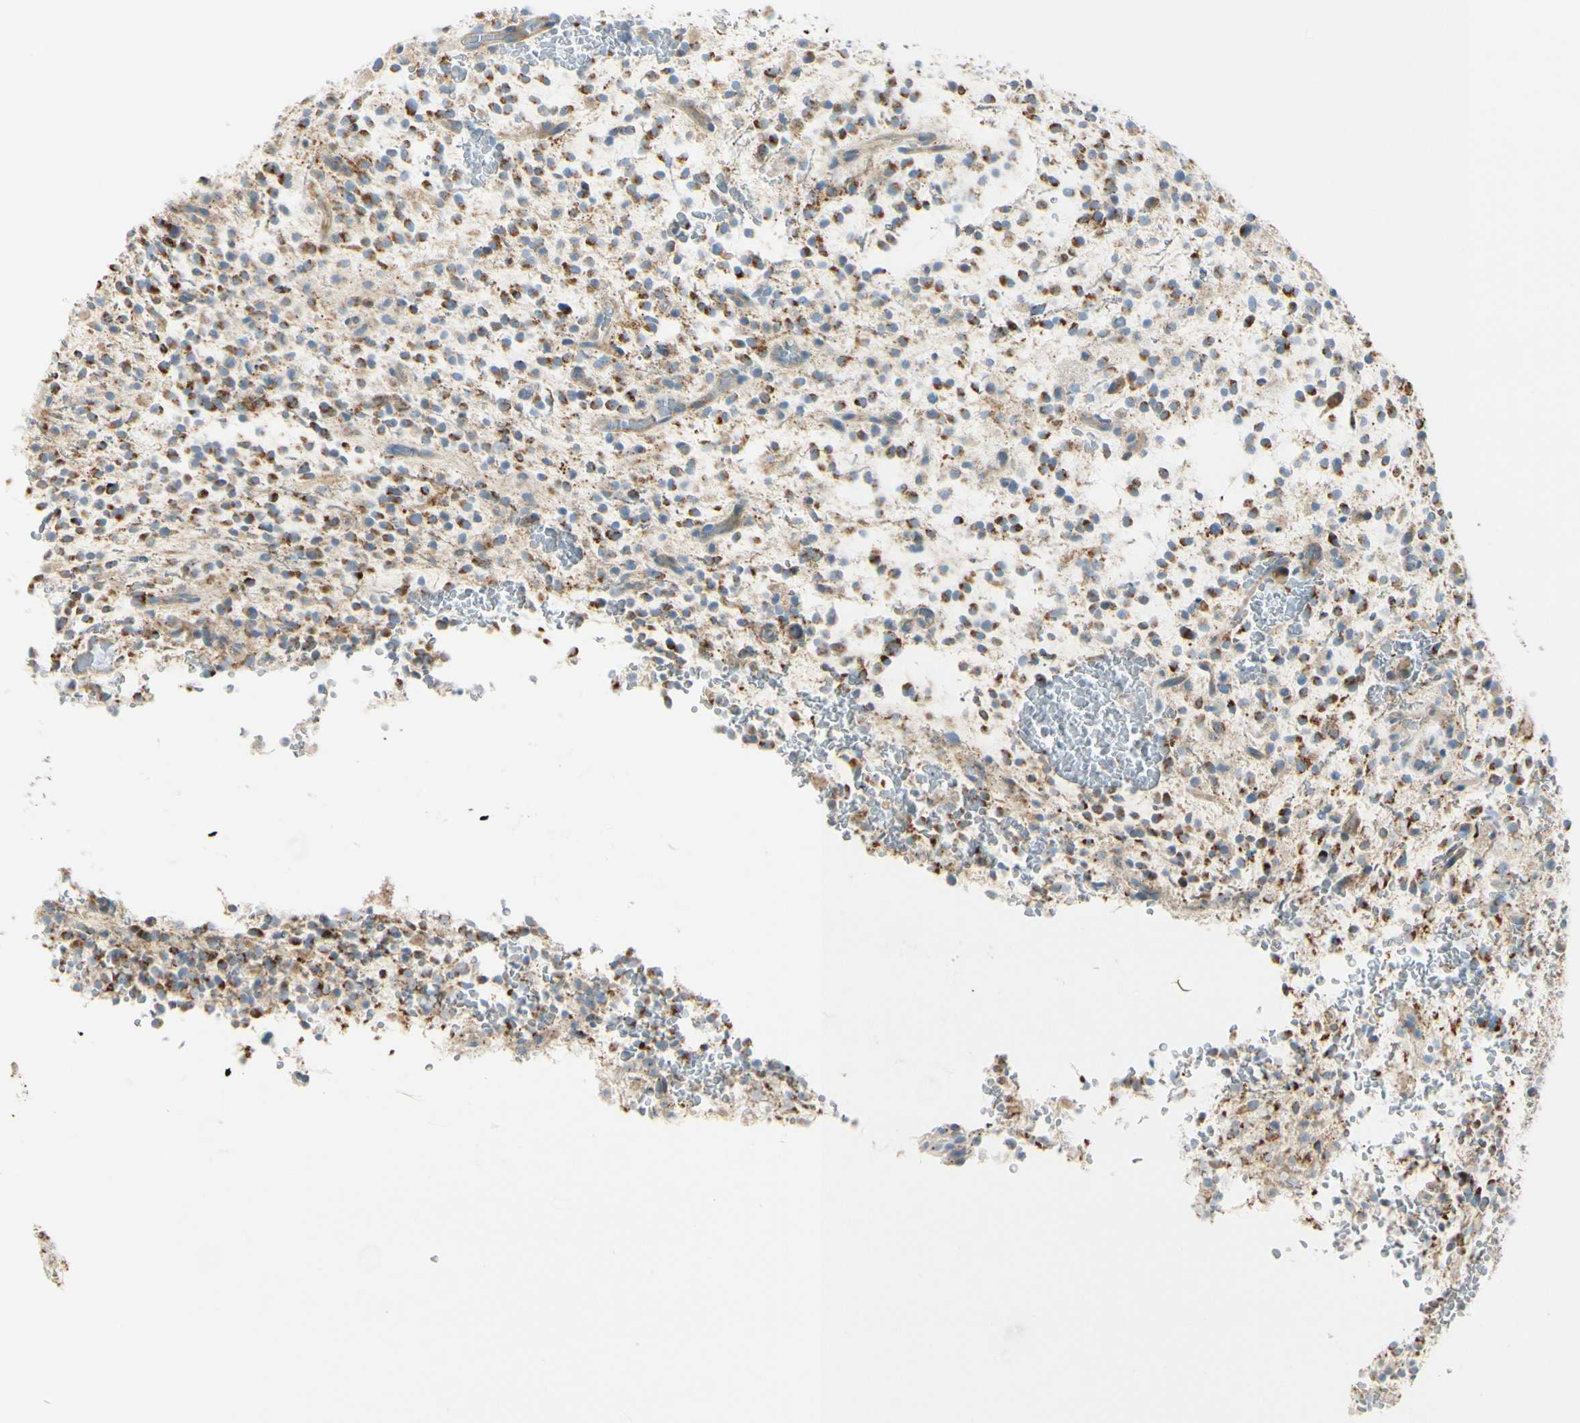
{"staining": {"intensity": "strong", "quantity": "25%-75%", "location": "cytoplasmic/membranous"}, "tissue": "glioma", "cell_type": "Tumor cells", "image_type": "cancer", "snomed": [{"axis": "morphology", "description": "Glioma, malignant, High grade"}, {"axis": "topography", "description": "Brain"}], "caption": "Brown immunohistochemical staining in human high-grade glioma (malignant) displays strong cytoplasmic/membranous positivity in about 25%-75% of tumor cells. (brown staining indicates protein expression, while blue staining denotes nuclei).", "gene": "GALNT5", "patient": {"sex": "male", "age": 48}}